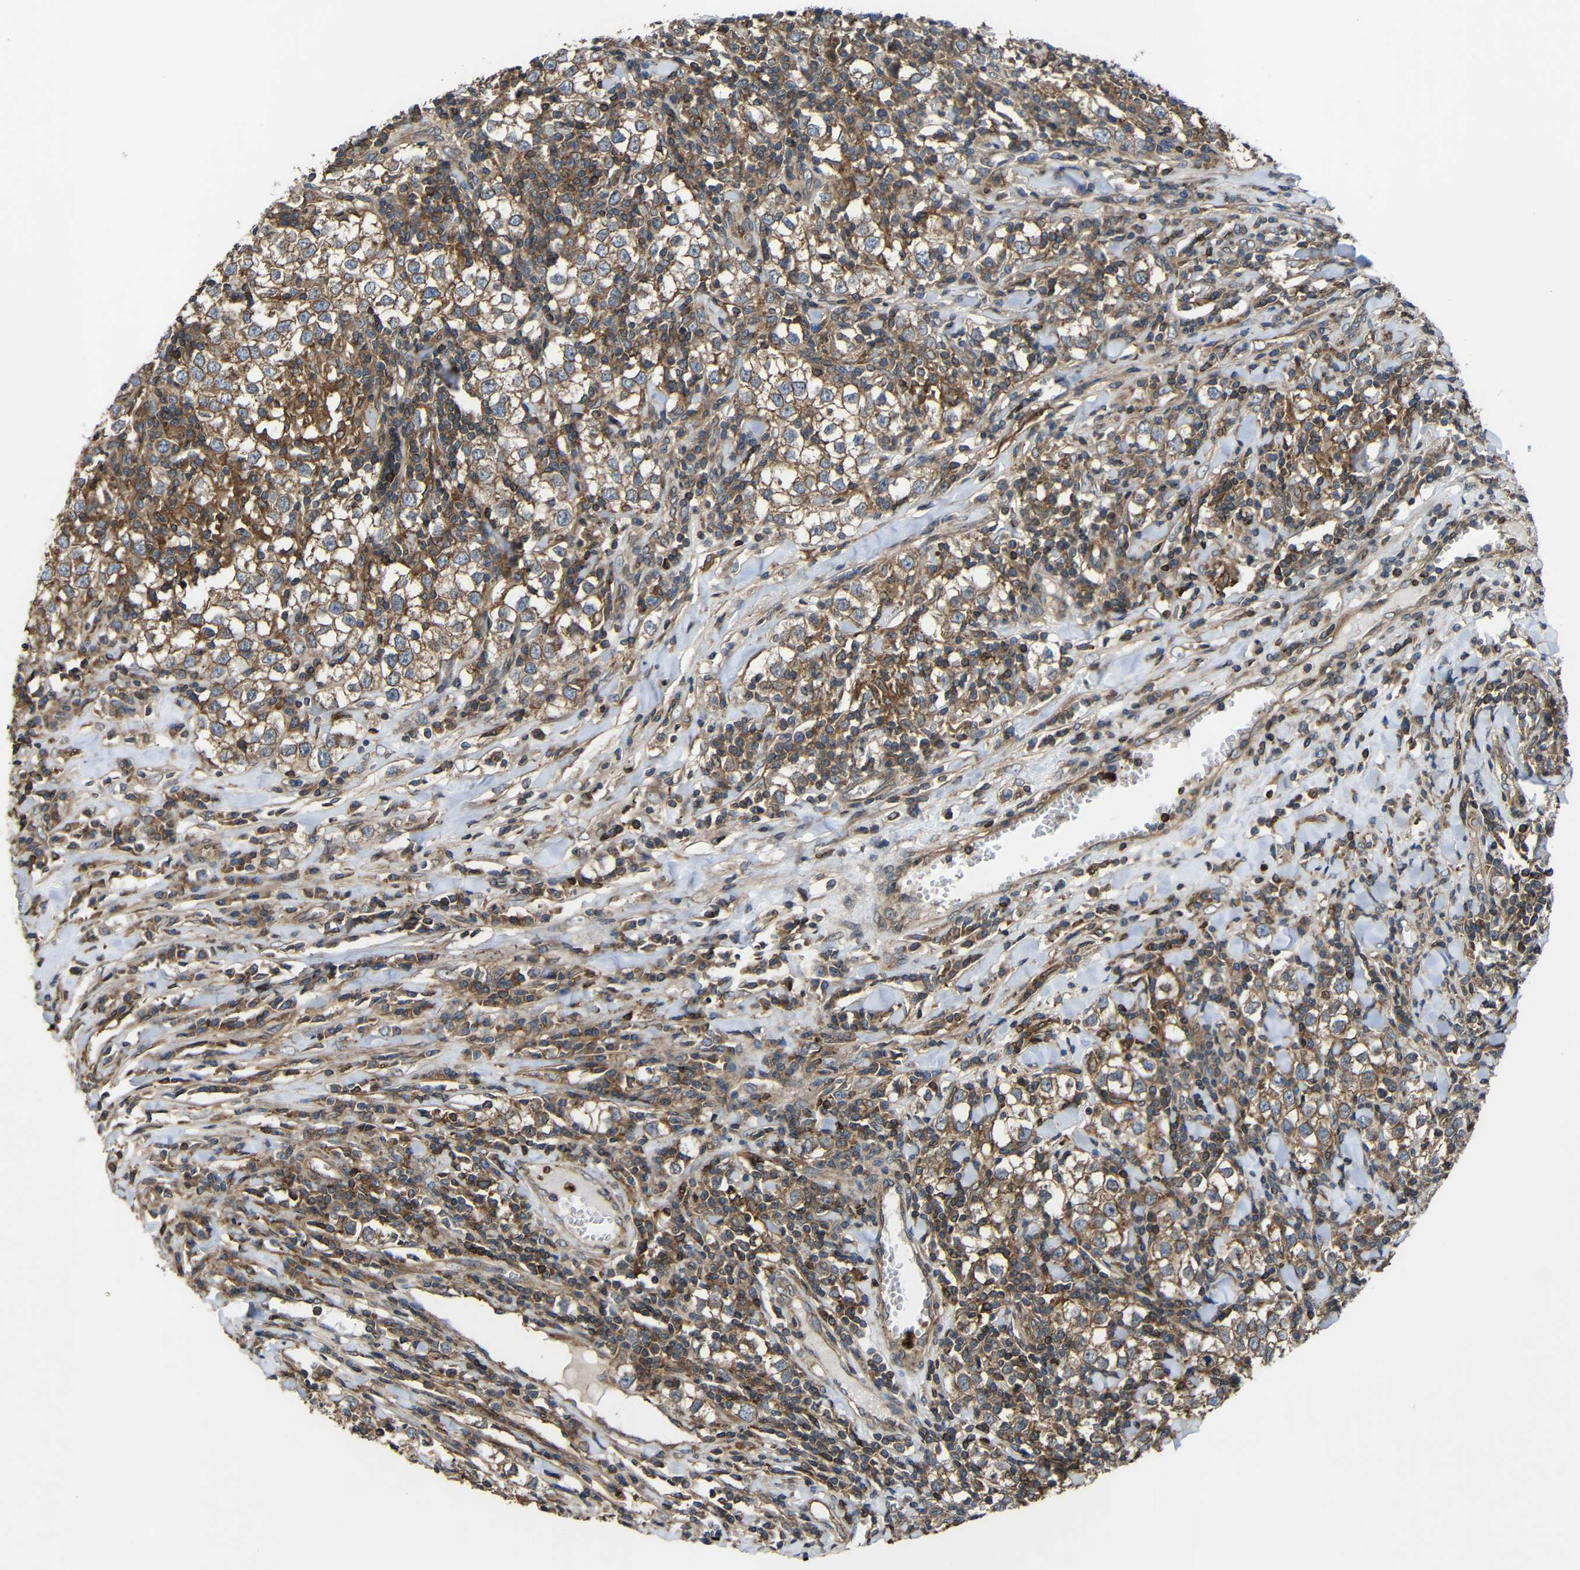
{"staining": {"intensity": "moderate", "quantity": ">75%", "location": "cytoplasmic/membranous"}, "tissue": "testis cancer", "cell_type": "Tumor cells", "image_type": "cancer", "snomed": [{"axis": "morphology", "description": "Seminoma, NOS"}, {"axis": "morphology", "description": "Carcinoma, Embryonal, NOS"}, {"axis": "topography", "description": "Testis"}], "caption": "Immunohistochemical staining of human testis cancer reveals medium levels of moderate cytoplasmic/membranous positivity in approximately >75% of tumor cells. The protein is stained brown, and the nuclei are stained in blue (DAB IHC with brightfield microscopy, high magnification).", "gene": "TREM2", "patient": {"sex": "male", "age": 36}}